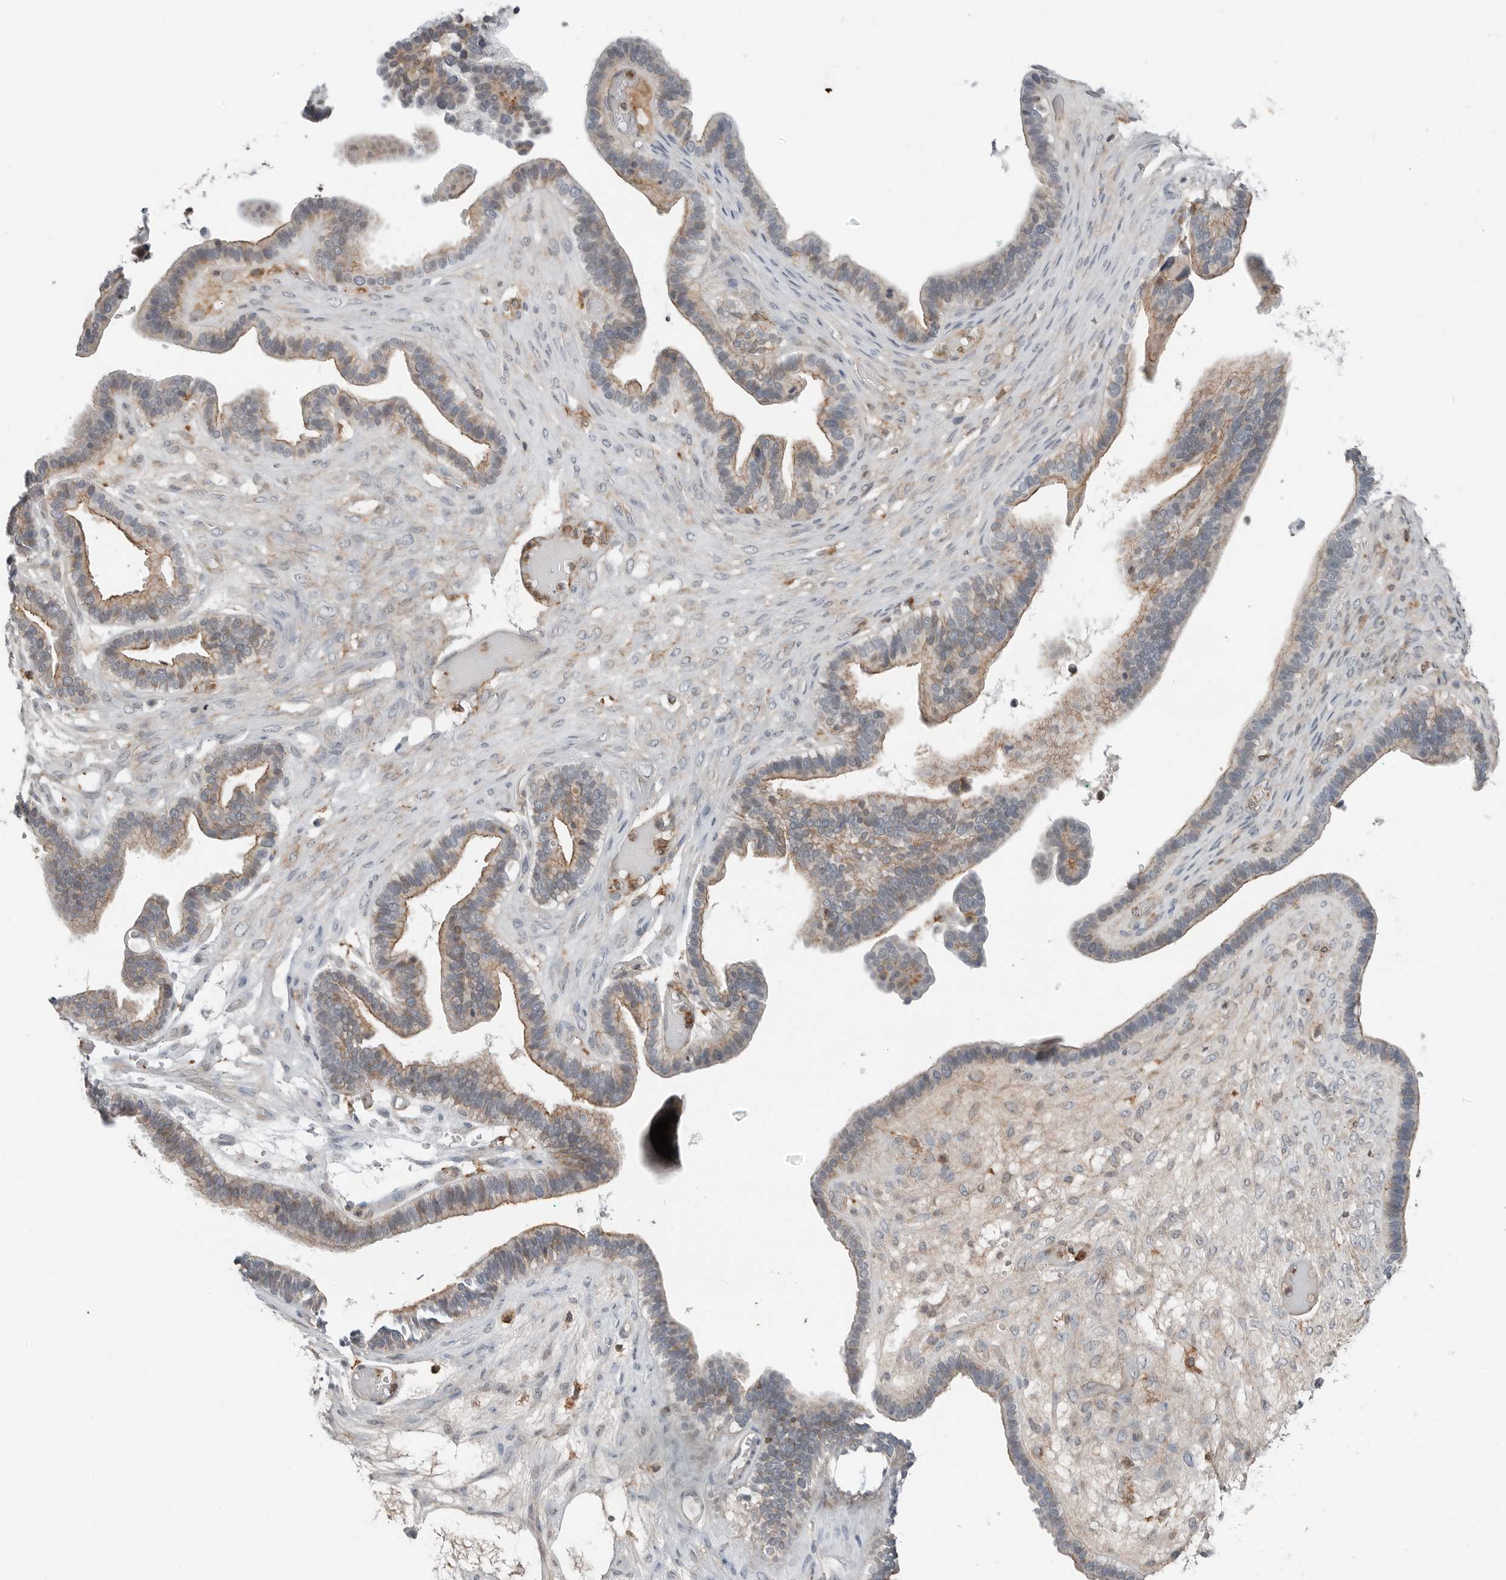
{"staining": {"intensity": "moderate", "quantity": "25%-75%", "location": "cytoplasmic/membranous"}, "tissue": "ovarian cancer", "cell_type": "Tumor cells", "image_type": "cancer", "snomed": [{"axis": "morphology", "description": "Cystadenocarcinoma, serous, NOS"}, {"axis": "topography", "description": "Ovary"}], "caption": "Tumor cells reveal moderate cytoplasmic/membranous expression in approximately 25%-75% of cells in ovarian cancer (serous cystadenocarcinoma). (DAB (3,3'-diaminobenzidine) IHC, brown staining for protein, blue staining for nuclei).", "gene": "LEFTY2", "patient": {"sex": "female", "age": 56}}